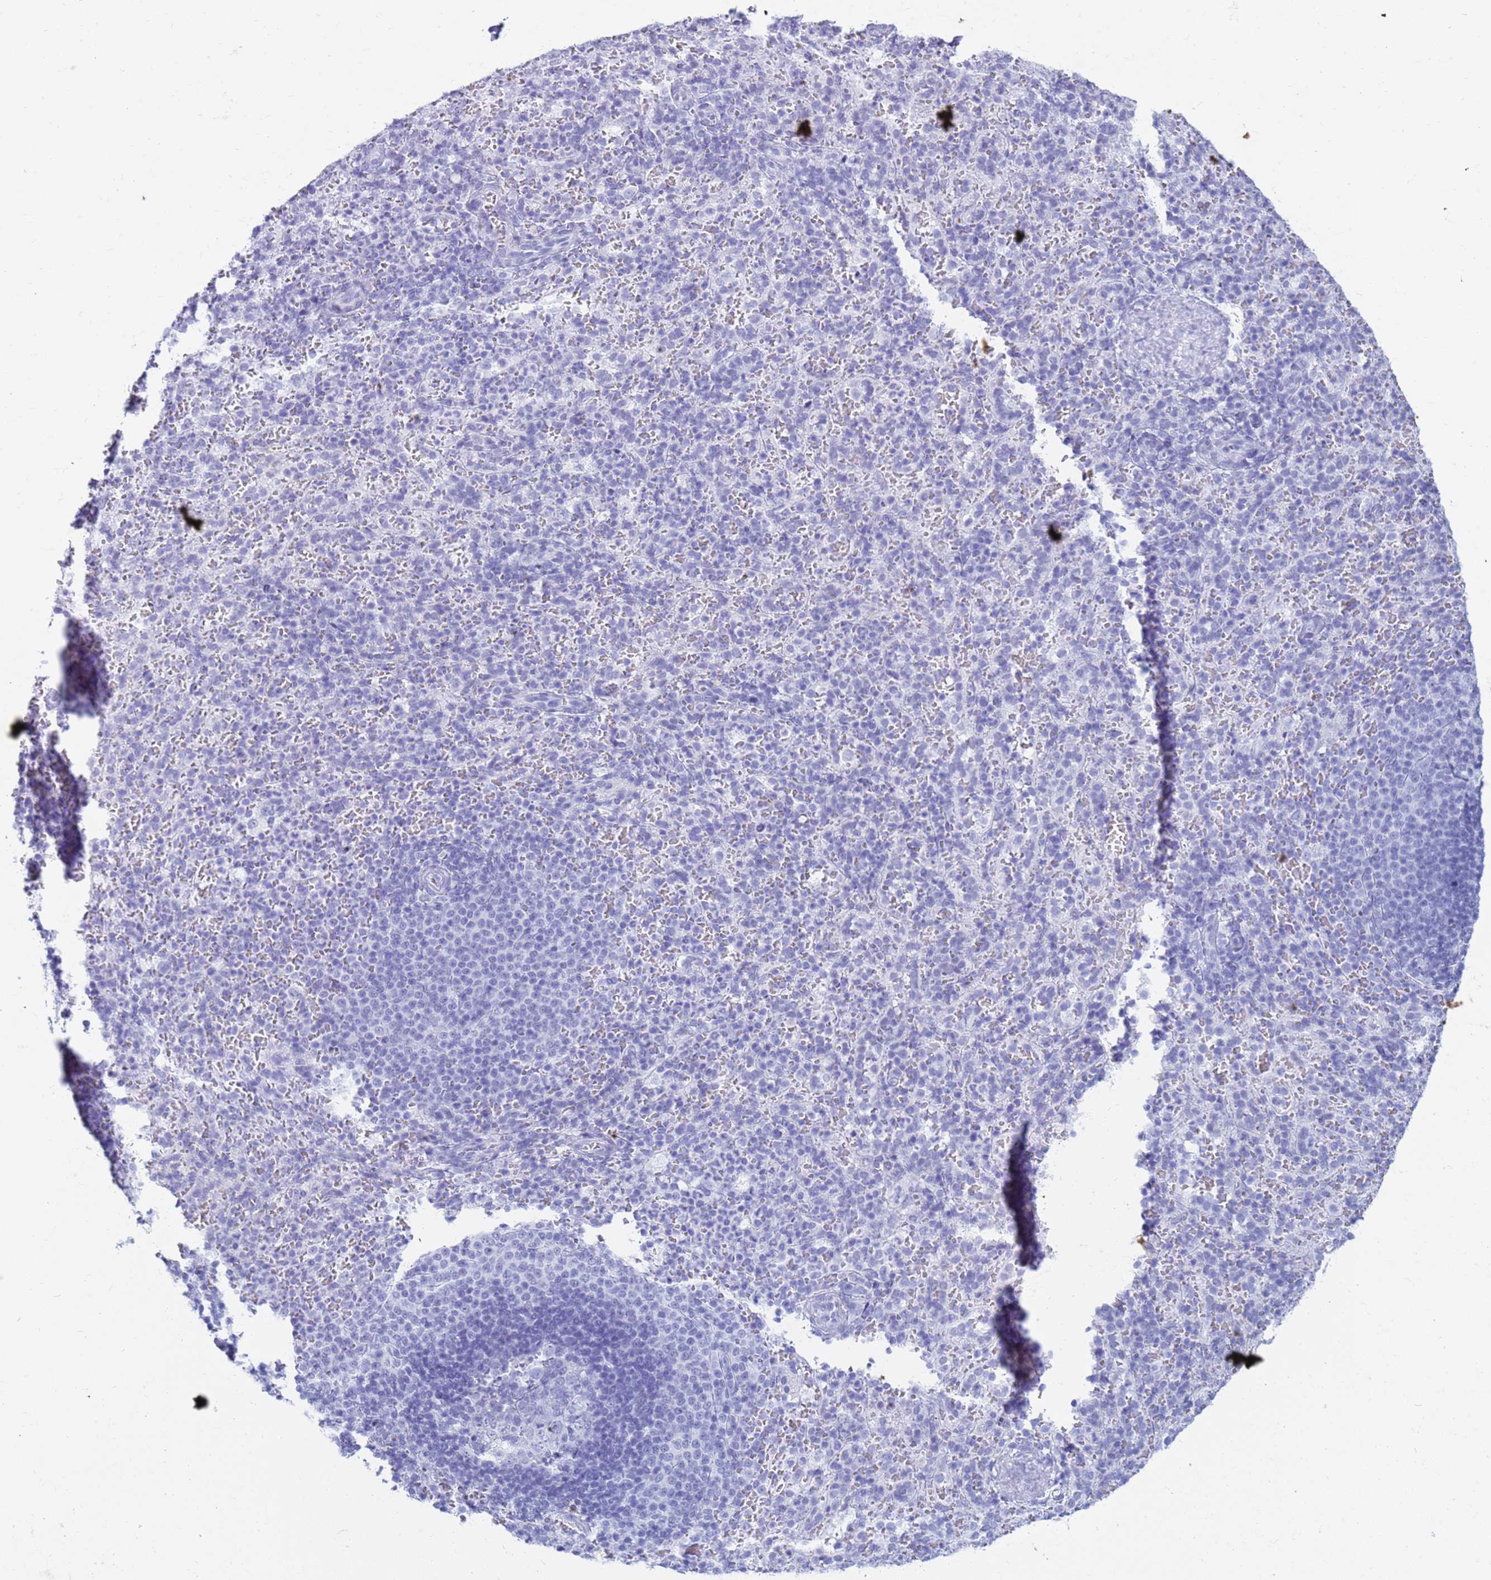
{"staining": {"intensity": "negative", "quantity": "none", "location": "none"}, "tissue": "spleen", "cell_type": "Cells in red pulp", "image_type": "normal", "snomed": [{"axis": "morphology", "description": "Normal tissue, NOS"}, {"axis": "topography", "description": "Spleen"}], "caption": "Protein analysis of normal spleen demonstrates no significant staining in cells in red pulp. The staining is performed using DAB (3,3'-diaminobenzidine) brown chromogen with nuclei counter-stained in using hematoxylin.", "gene": "SLC7A9", "patient": {"sex": "female", "age": 21}}